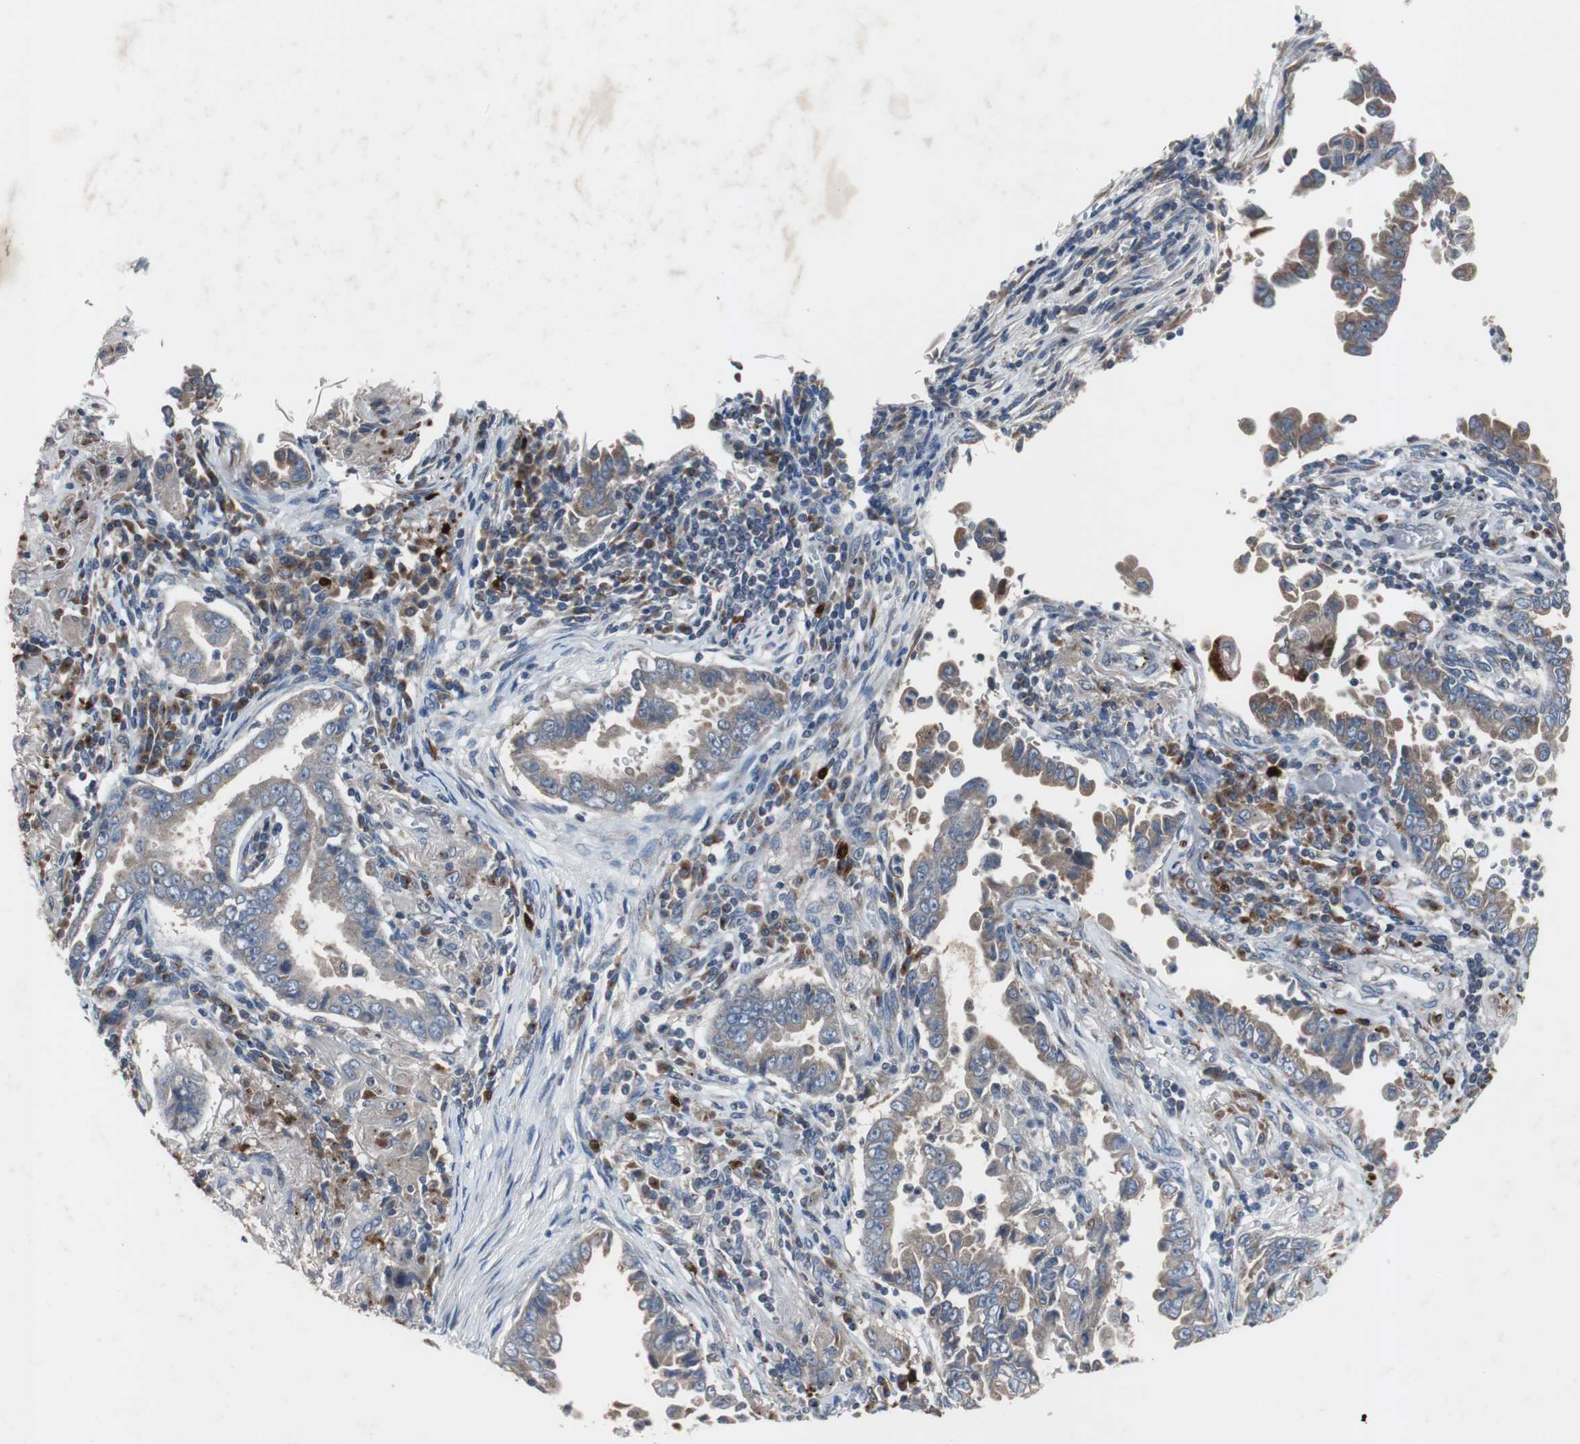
{"staining": {"intensity": "moderate", "quantity": ">75%", "location": "cytoplasmic/membranous"}, "tissue": "lung cancer", "cell_type": "Tumor cells", "image_type": "cancer", "snomed": [{"axis": "morphology", "description": "Normal tissue, NOS"}, {"axis": "morphology", "description": "Inflammation, NOS"}, {"axis": "morphology", "description": "Adenocarcinoma, NOS"}, {"axis": "topography", "description": "Lung"}], "caption": "Lung adenocarcinoma stained with immunohistochemistry (IHC) displays moderate cytoplasmic/membranous staining in about >75% of tumor cells.", "gene": "CALB2", "patient": {"sex": "female", "age": 64}}